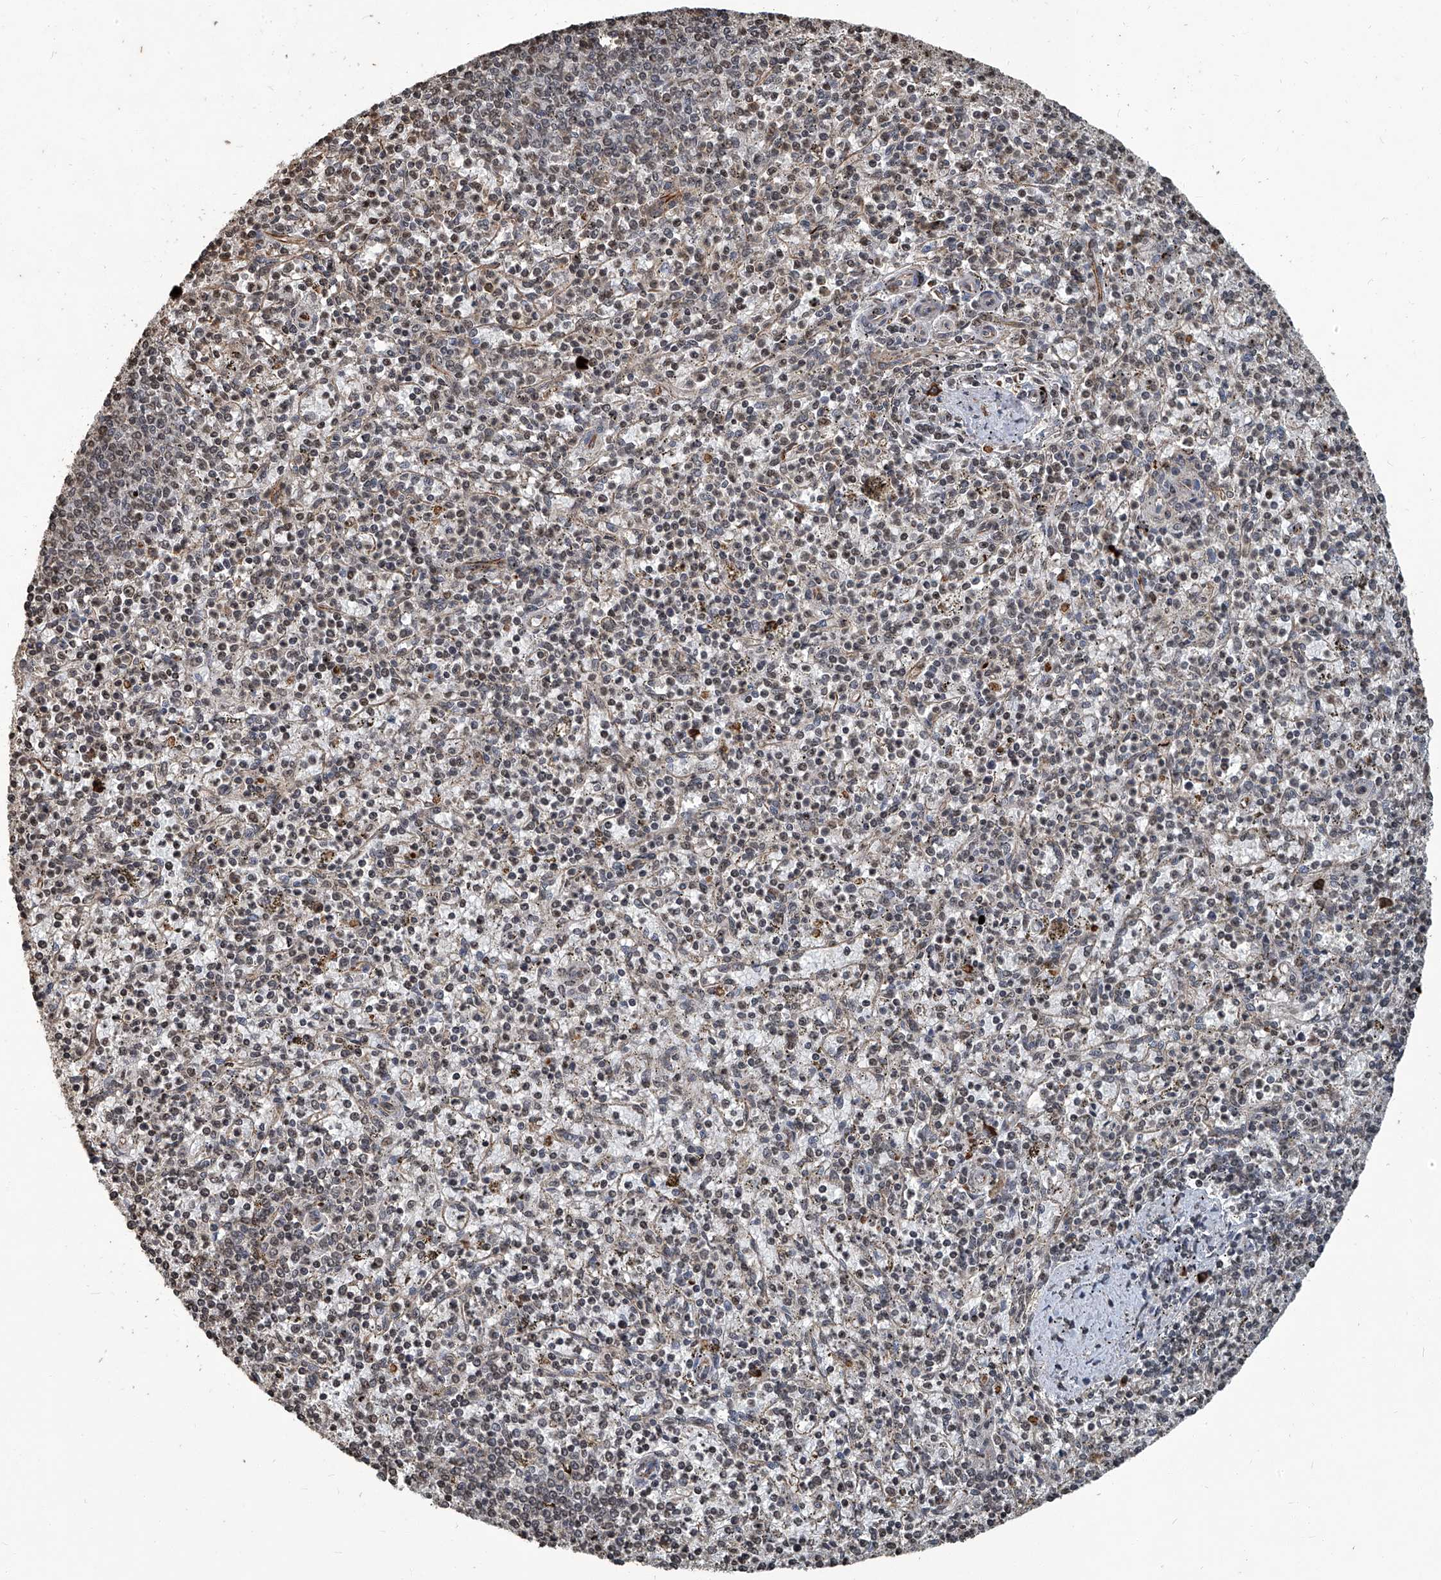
{"staining": {"intensity": "negative", "quantity": "none", "location": "none"}, "tissue": "spleen", "cell_type": "Cells in red pulp", "image_type": "normal", "snomed": [{"axis": "morphology", "description": "Normal tissue, NOS"}, {"axis": "topography", "description": "Spleen"}], "caption": "A histopathology image of spleen stained for a protein shows no brown staining in cells in red pulp.", "gene": "GPR132", "patient": {"sex": "male", "age": 72}}